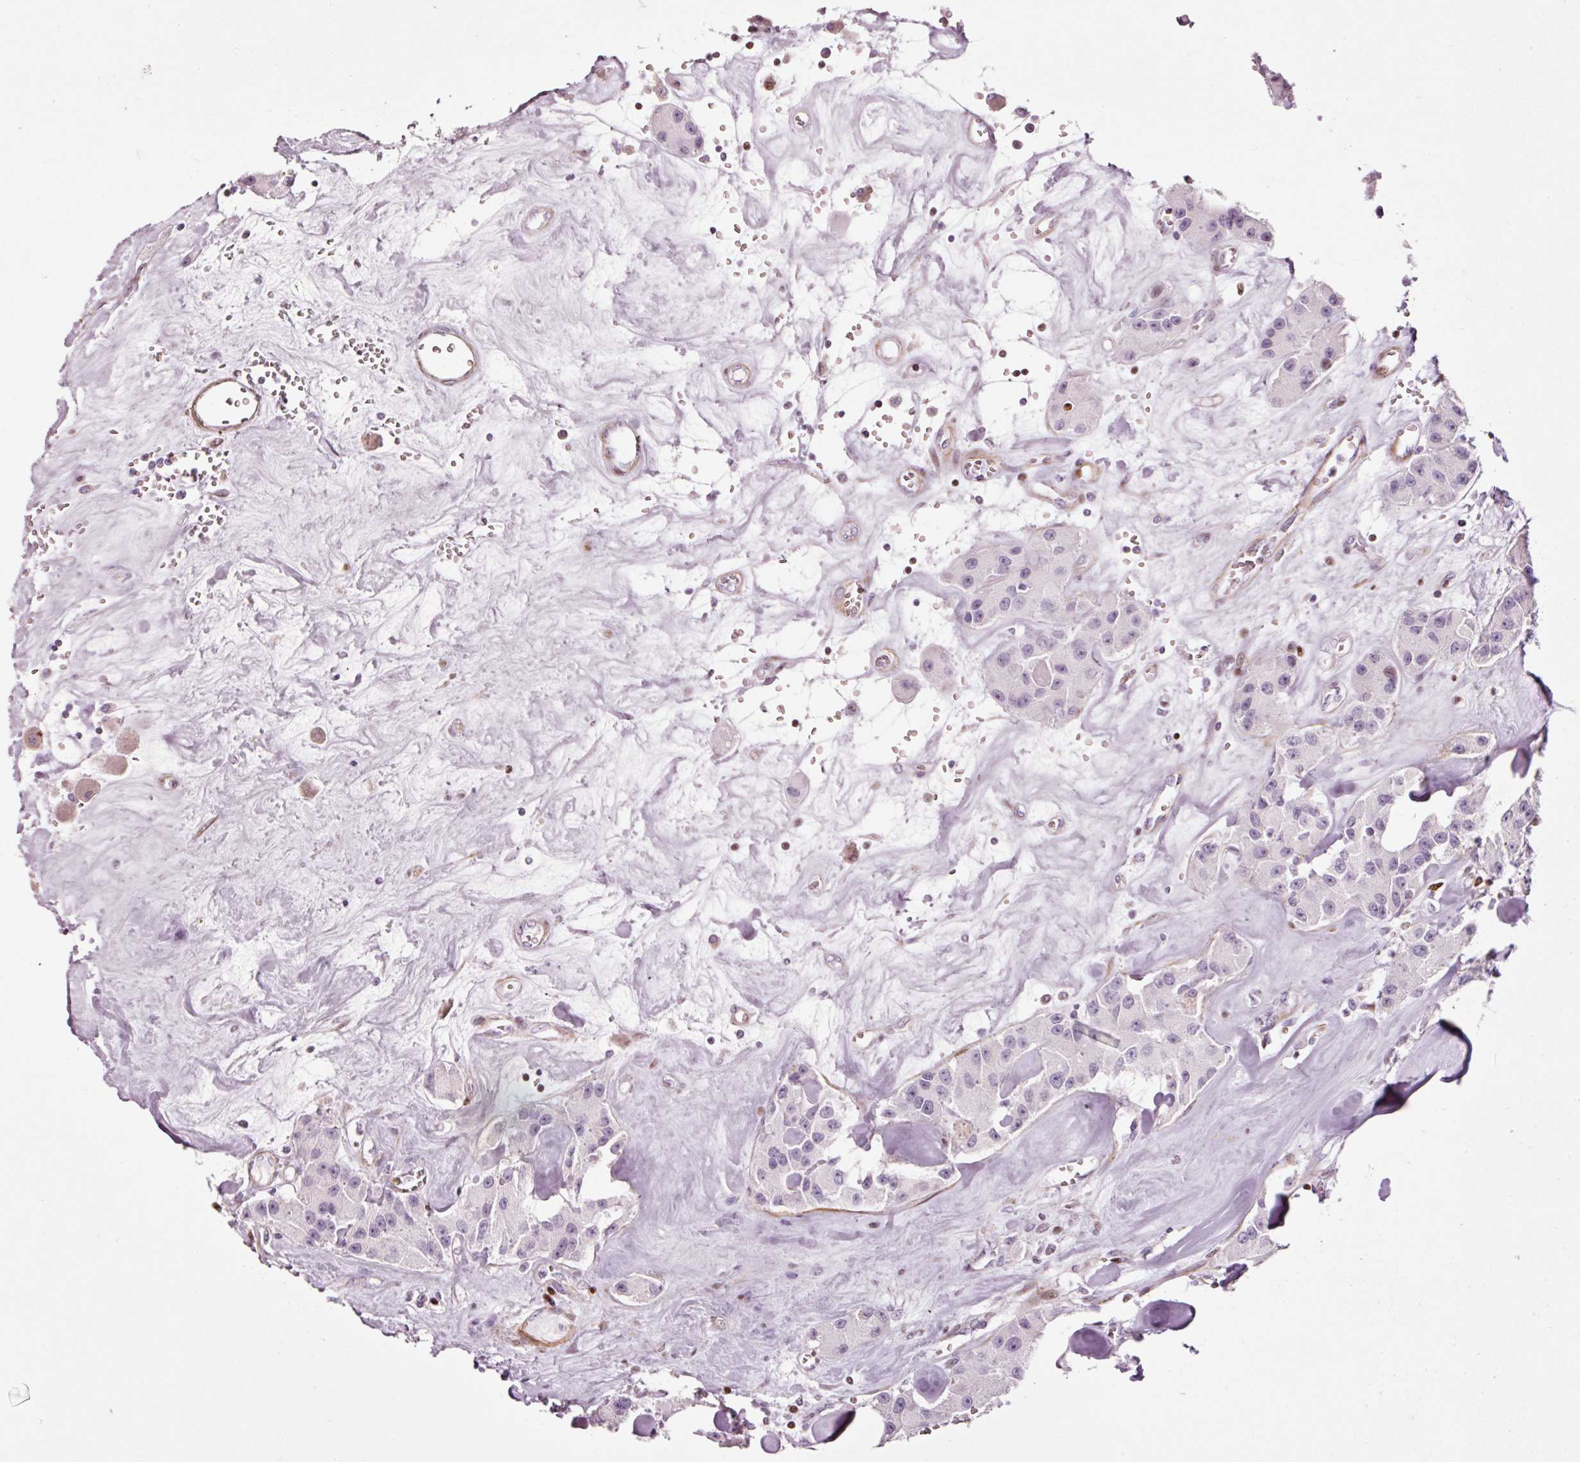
{"staining": {"intensity": "negative", "quantity": "none", "location": "none"}, "tissue": "carcinoid", "cell_type": "Tumor cells", "image_type": "cancer", "snomed": [{"axis": "morphology", "description": "Carcinoid, malignant, NOS"}, {"axis": "topography", "description": "Pancreas"}], "caption": "Immunohistochemistry (IHC) photomicrograph of neoplastic tissue: carcinoid stained with DAB (3,3'-diaminobenzidine) demonstrates no significant protein positivity in tumor cells.", "gene": "ANKRD20A1", "patient": {"sex": "male", "age": 41}}